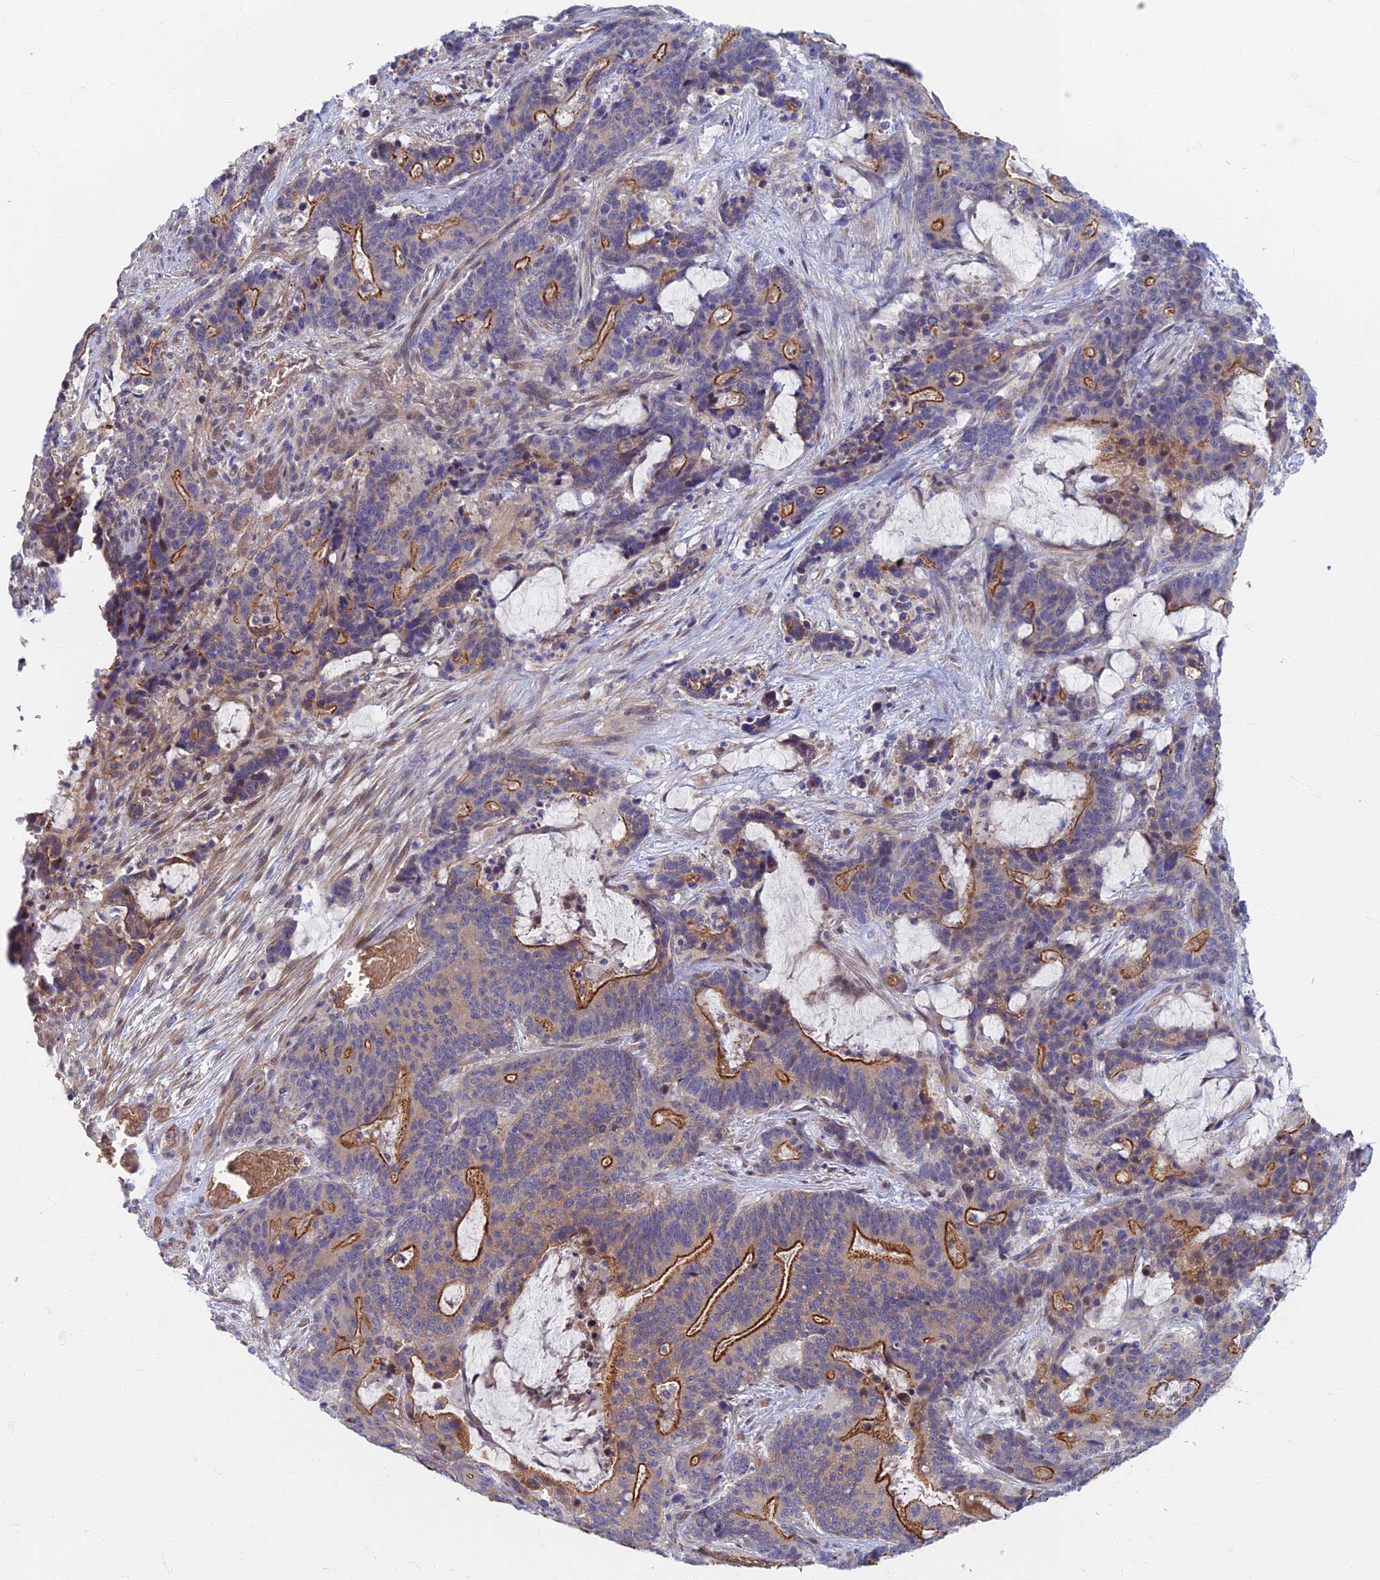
{"staining": {"intensity": "strong", "quantity": "<25%", "location": "cytoplasmic/membranous"}, "tissue": "stomach cancer", "cell_type": "Tumor cells", "image_type": "cancer", "snomed": [{"axis": "morphology", "description": "Normal tissue, NOS"}, {"axis": "morphology", "description": "Adenocarcinoma, NOS"}, {"axis": "topography", "description": "Stomach"}], "caption": "Immunohistochemical staining of human stomach cancer (adenocarcinoma) reveals medium levels of strong cytoplasmic/membranous protein staining in about <25% of tumor cells. (Stains: DAB in brown, nuclei in blue, Microscopy: brightfield microscopy at high magnification).", "gene": "RHBDL2", "patient": {"sex": "female", "age": 64}}